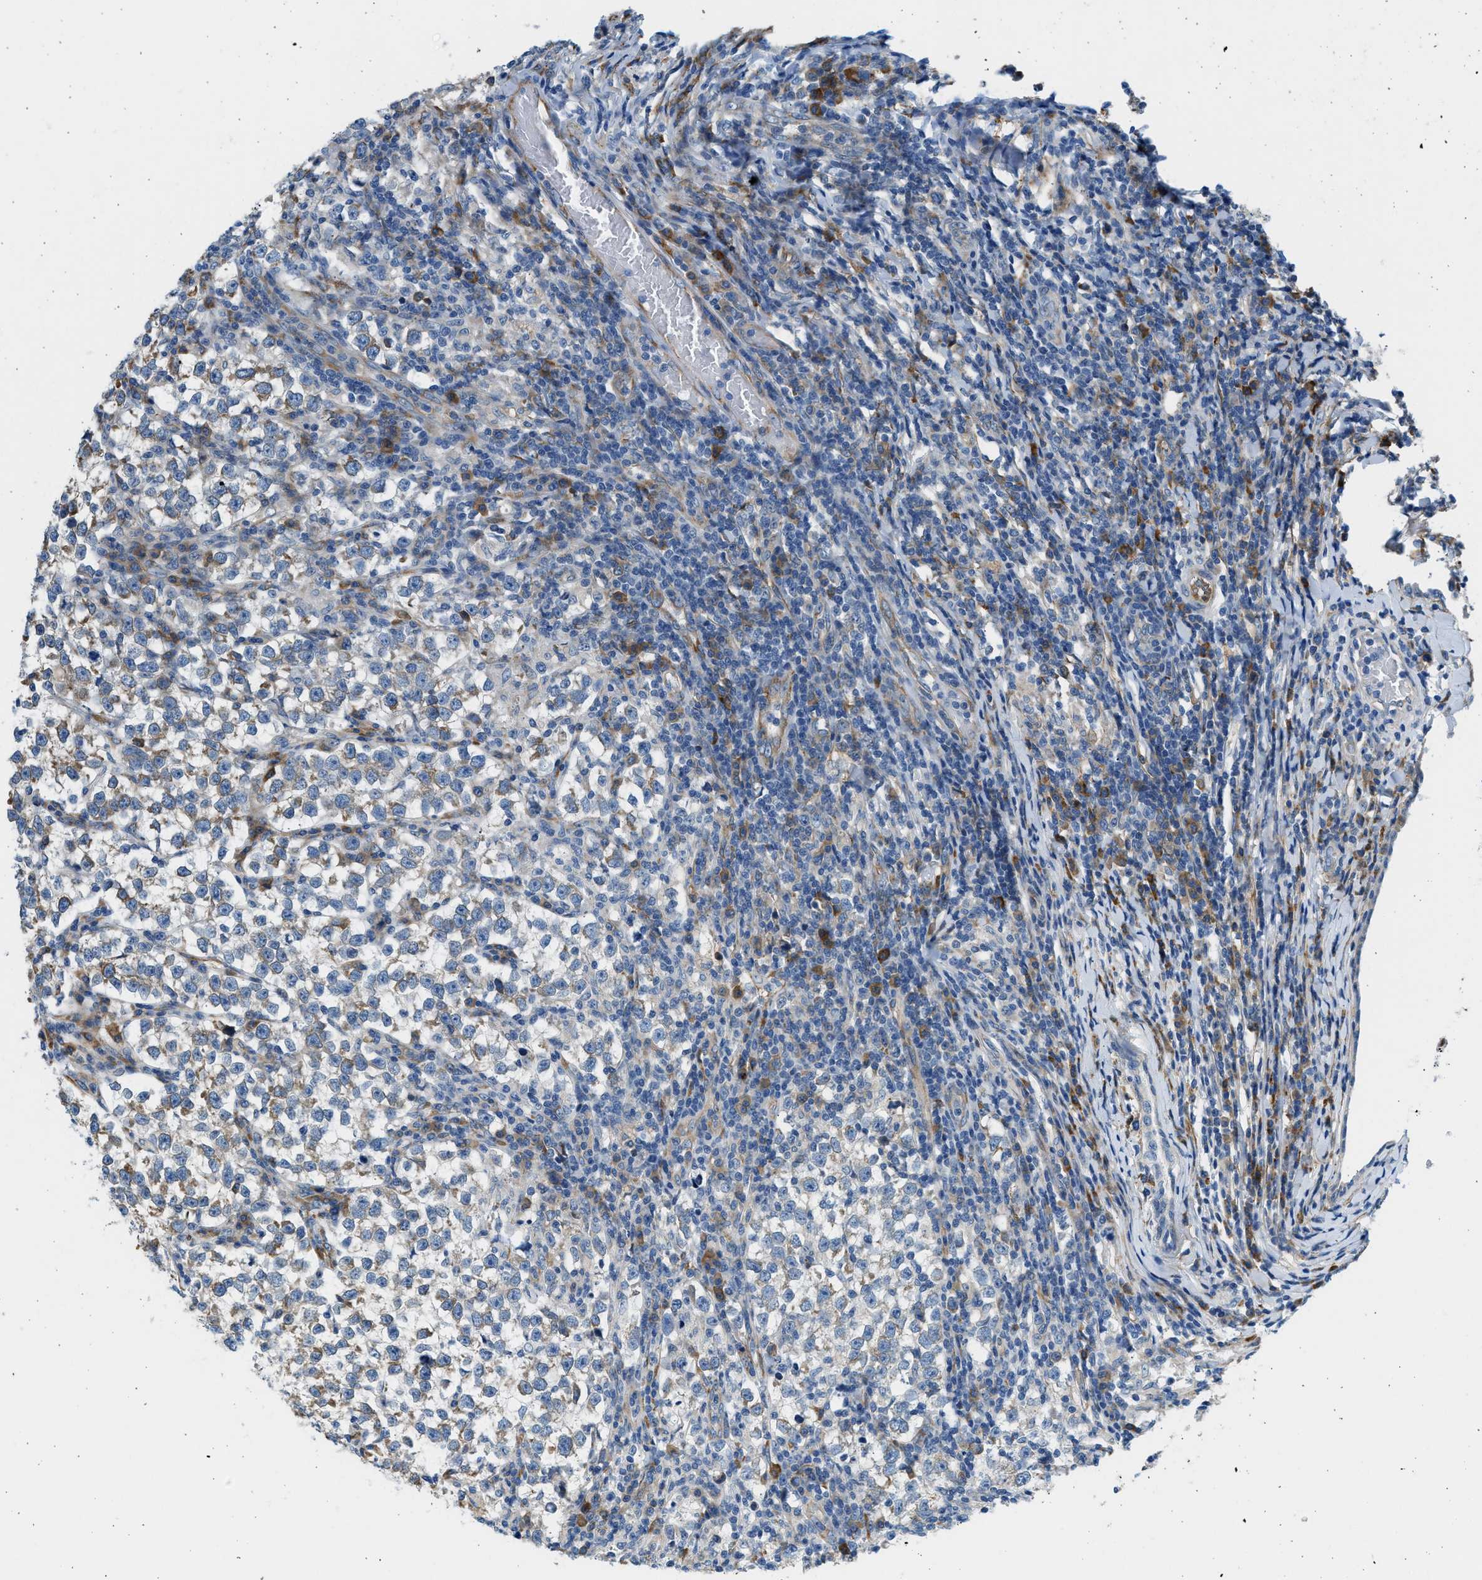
{"staining": {"intensity": "weak", "quantity": "25%-75%", "location": "cytoplasmic/membranous"}, "tissue": "testis cancer", "cell_type": "Tumor cells", "image_type": "cancer", "snomed": [{"axis": "morphology", "description": "Normal tissue, NOS"}, {"axis": "morphology", "description": "Seminoma, NOS"}, {"axis": "topography", "description": "Testis"}], "caption": "DAB (3,3'-diaminobenzidine) immunohistochemical staining of human testis seminoma reveals weak cytoplasmic/membranous protein expression in about 25%-75% of tumor cells. (brown staining indicates protein expression, while blue staining denotes nuclei).", "gene": "CNTN6", "patient": {"sex": "male", "age": 43}}